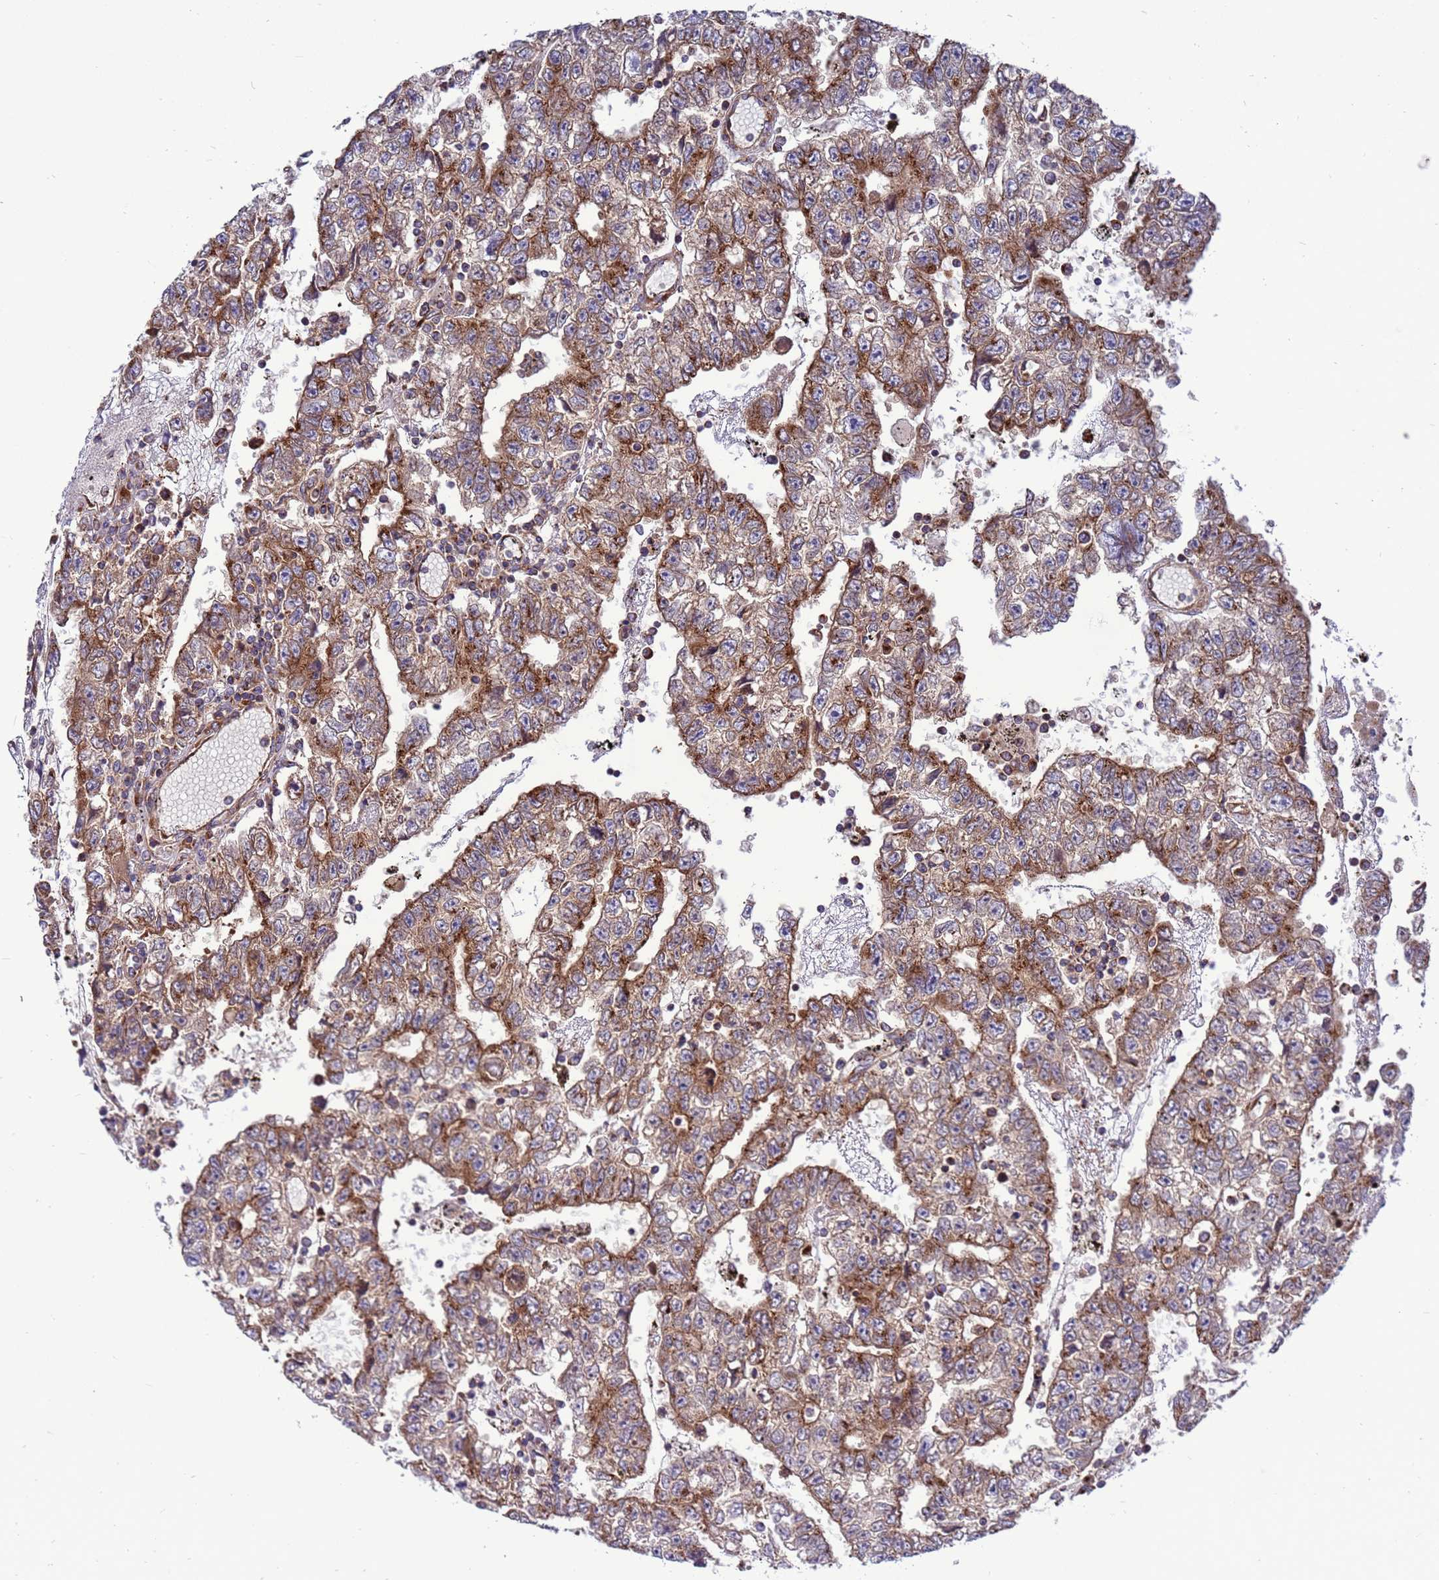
{"staining": {"intensity": "moderate", "quantity": ">75%", "location": "cytoplasmic/membranous"}, "tissue": "testis cancer", "cell_type": "Tumor cells", "image_type": "cancer", "snomed": [{"axis": "morphology", "description": "Carcinoma, Embryonal, NOS"}, {"axis": "topography", "description": "Testis"}], "caption": "An immunohistochemistry (IHC) photomicrograph of neoplastic tissue is shown. Protein staining in brown labels moderate cytoplasmic/membranous positivity in embryonal carcinoma (testis) within tumor cells.", "gene": "ZC3HAV1", "patient": {"sex": "male", "age": 25}}